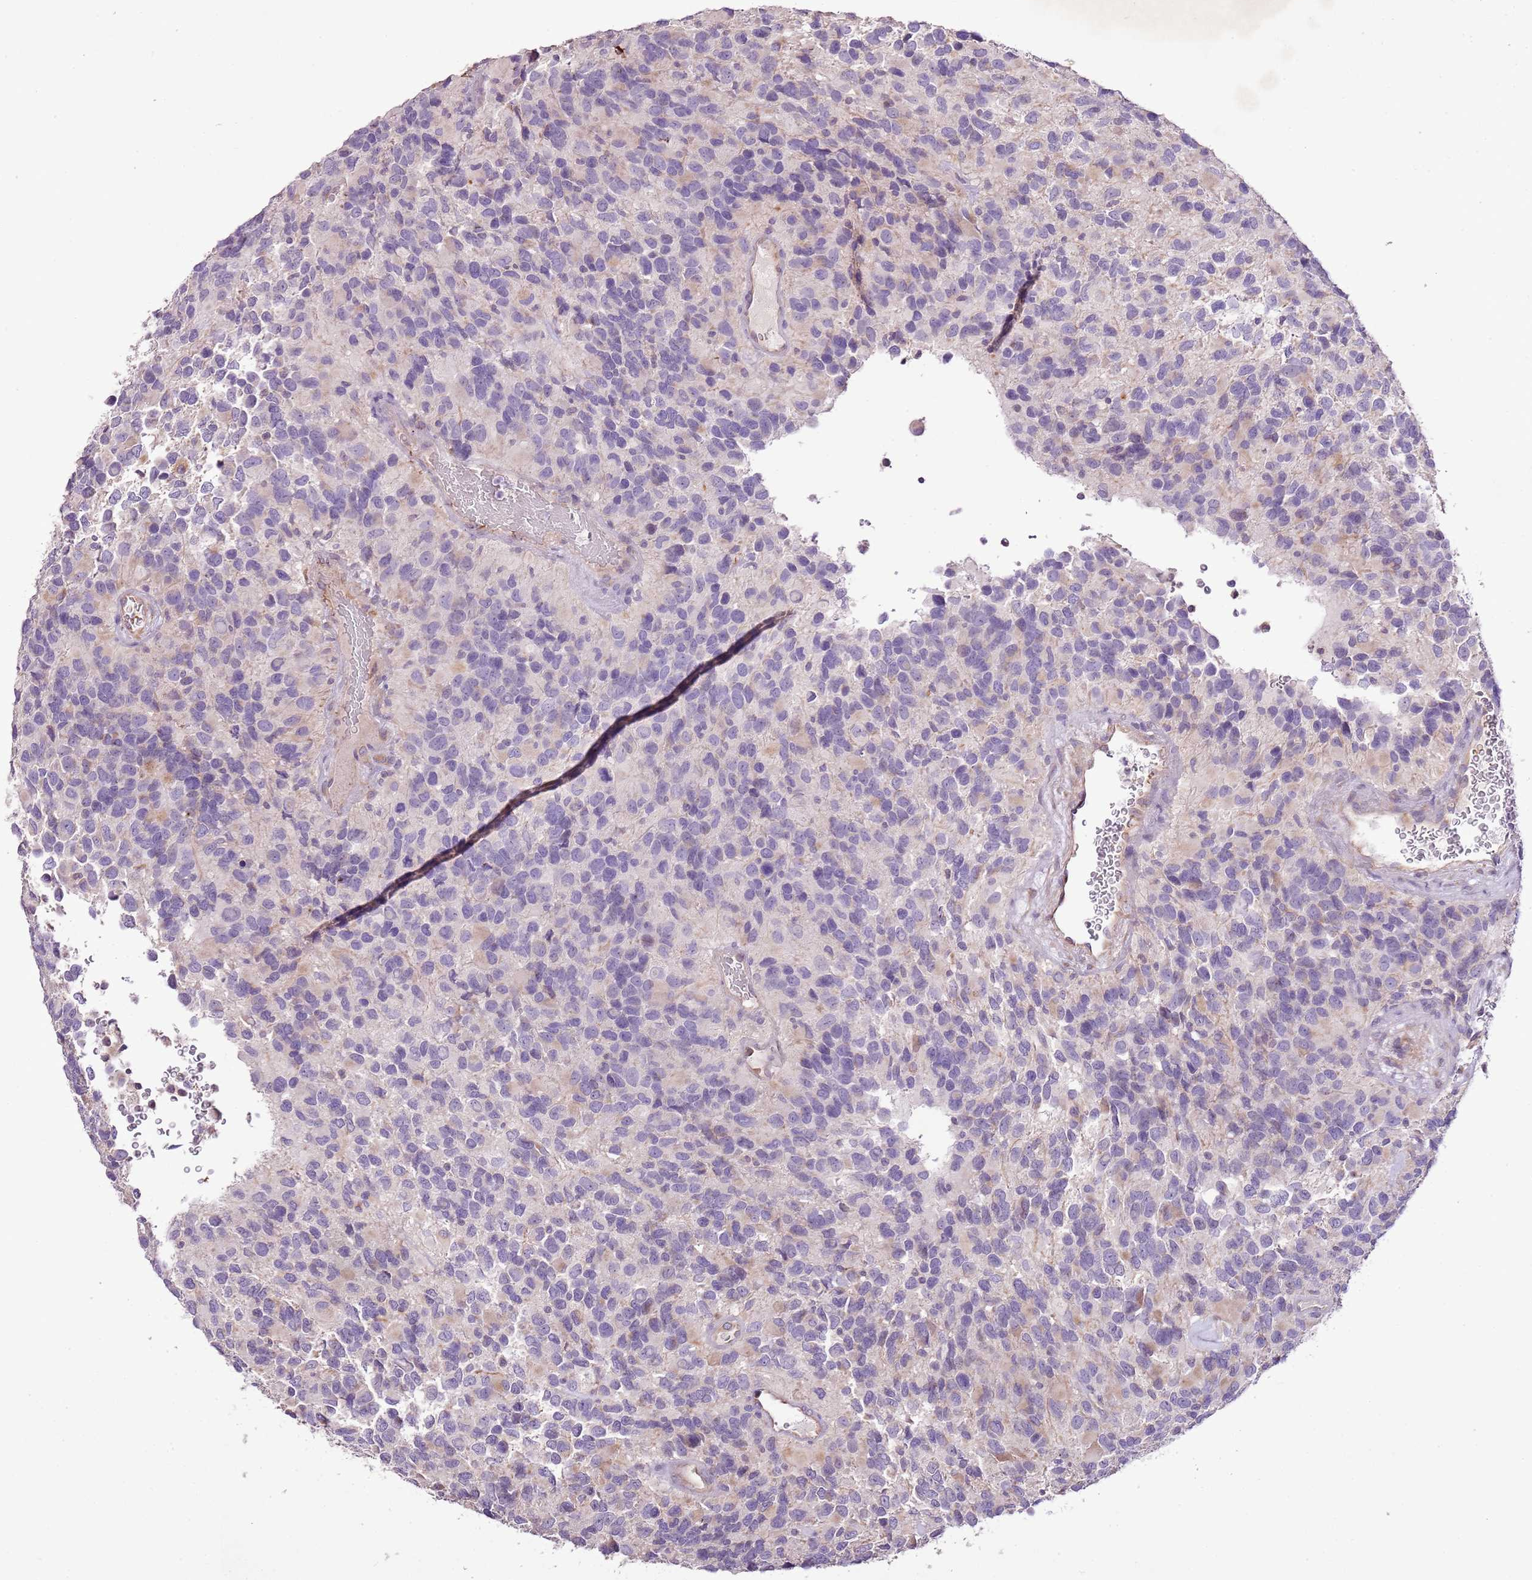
{"staining": {"intensity": "negative", "quantity": "none", "location": "none"}, "tissue": "glioma", "cell_type": "Tumor cells", "image_type": "cancer", "snomed": [{"axis": "morphology", "description": "Glioma, malignant, High grade"}, {"axis": "topography", "description": "Brain"}], "caption": "Human glioma stained for a protein using immunohistochemistry (IHC) displays no positivity in tumor cells.", "gene": "CMKLR1", "patient": {"sex": "male", "age": 77}}